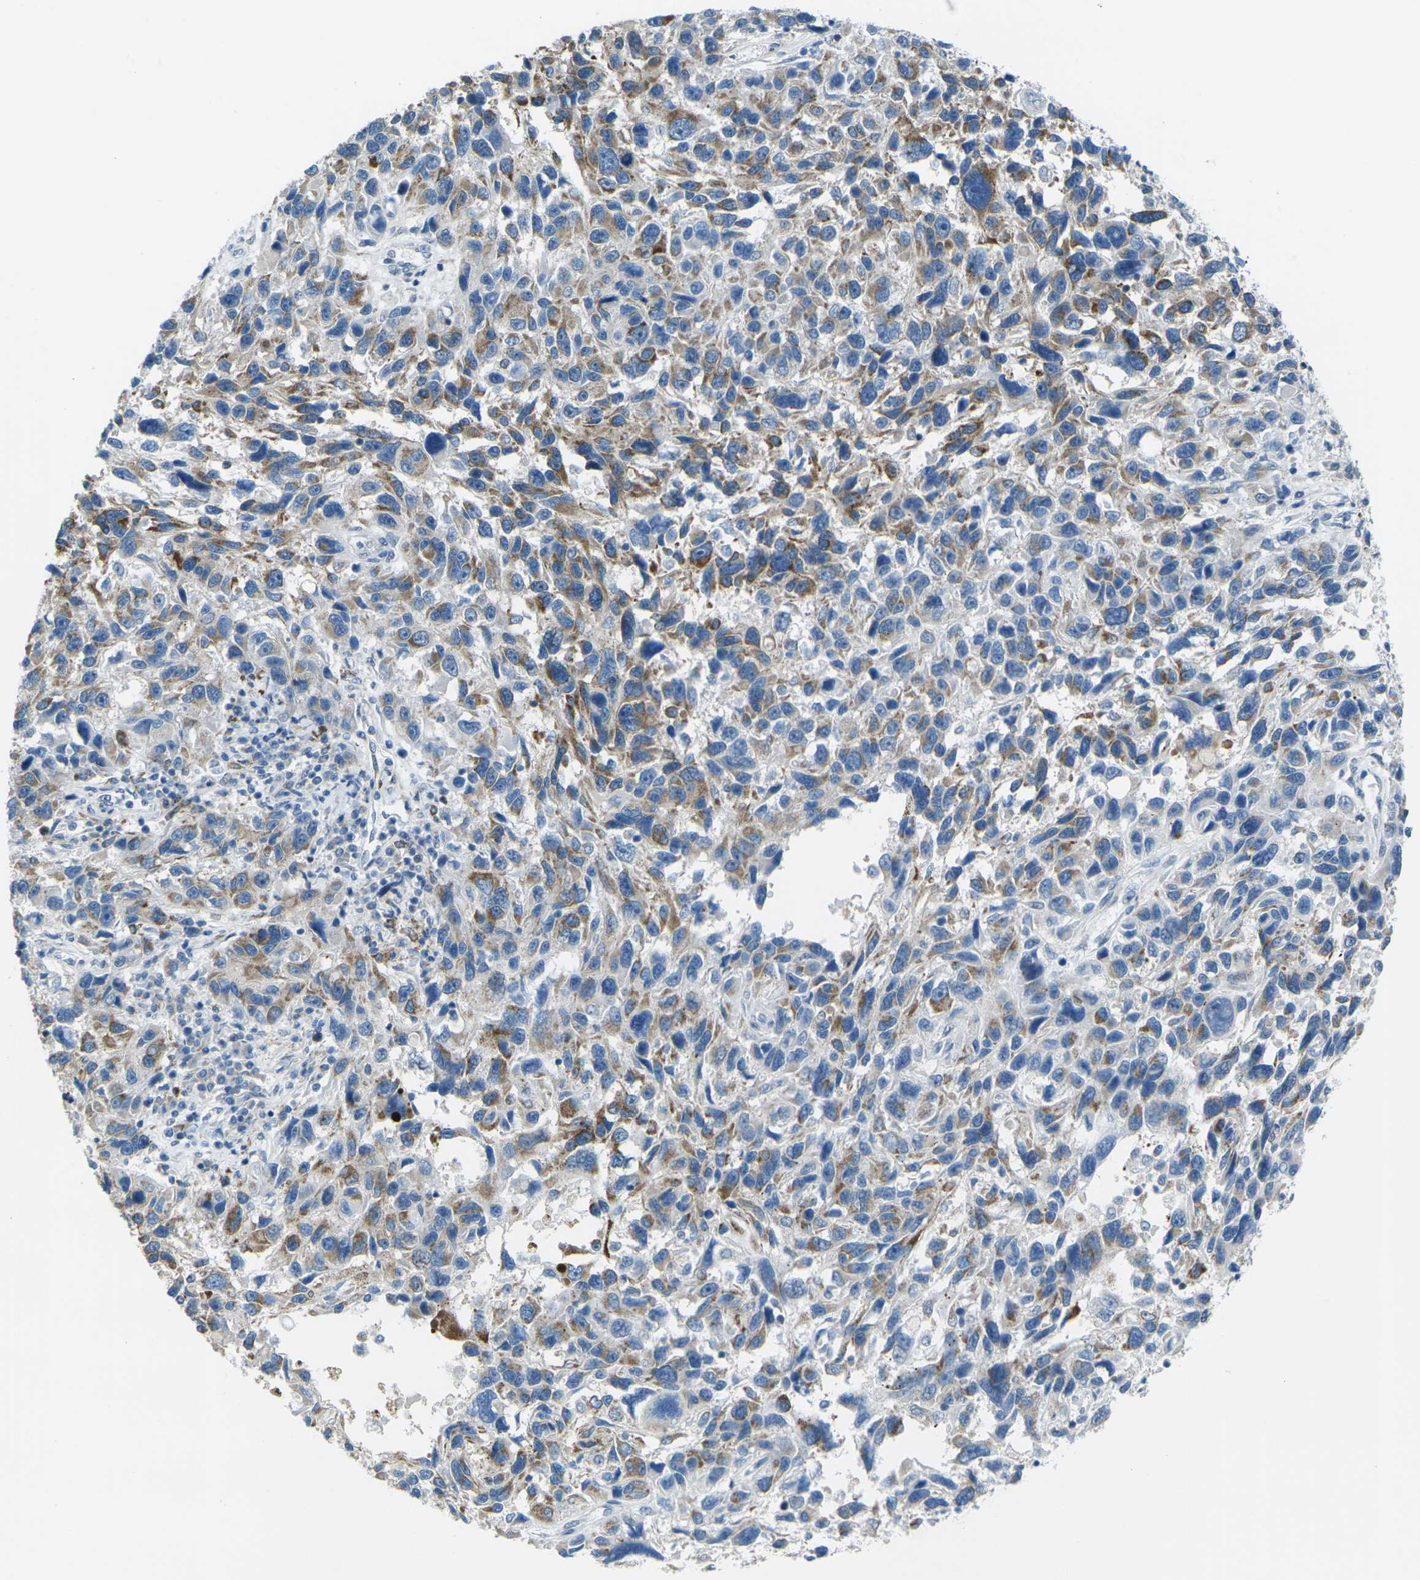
{"staining": {"intensity": "moderate", "quantity": "25%-75%", "location": "cytoplasmic/membranous"}, "tissue": "melanoma", "cell_type": "Tumor cells", "image_type": "cancer", "snomed": [{"axis": "morphology", "description": "Malignant melanoma, NOS"}, {"axis": "topography", "description": "Skin"}], "caption": "This histopathology image demonstrates IHC staining of melanoma, with medium moderate cytoplasmic/membranous staining in approximately 25%-75% of tumor cells.", "gene": "CELSR2", "patient": {"sex": "male", "age": 53}}